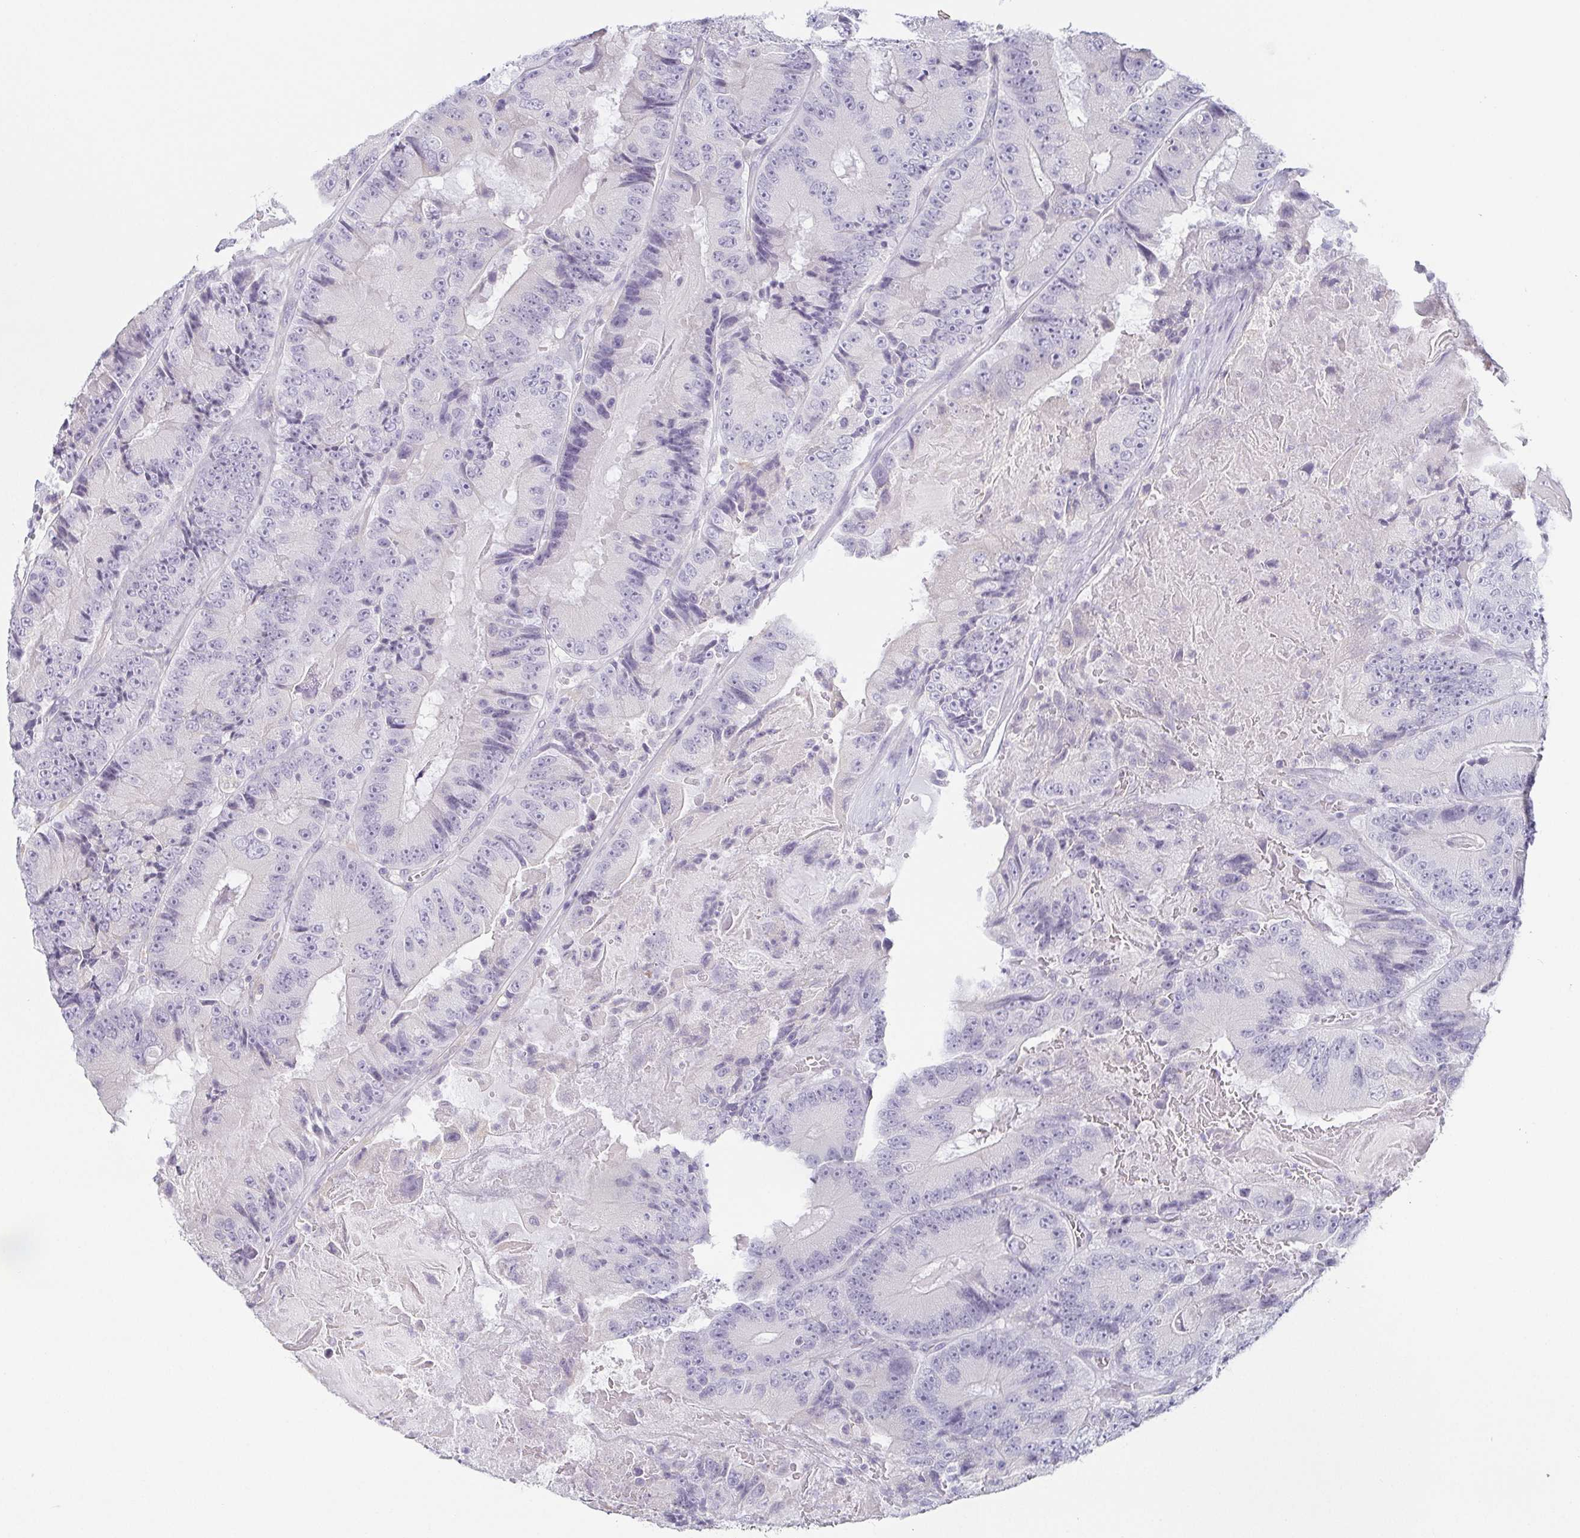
{"staining": {"intensity": "negative", "quantity": "none", "location": "none"}, "tissue": "colorectal cancer", "cell_type": "Tumor cells", "image_type": "cancer", "snomed": [{"axis": "morphology", "description": "Adenocarcinoma, NOS"}, {"axis": "topography", "description": "Colon"}], "caption": "DAB (3,3'-diaminobenzidine) immunohistochemical staining of colorectal cancer (adenocarcinoma) exhibits no significant staining in tumor cells.", "gene": "PRR27", "patient": {"sex": "female", "age": 86}}